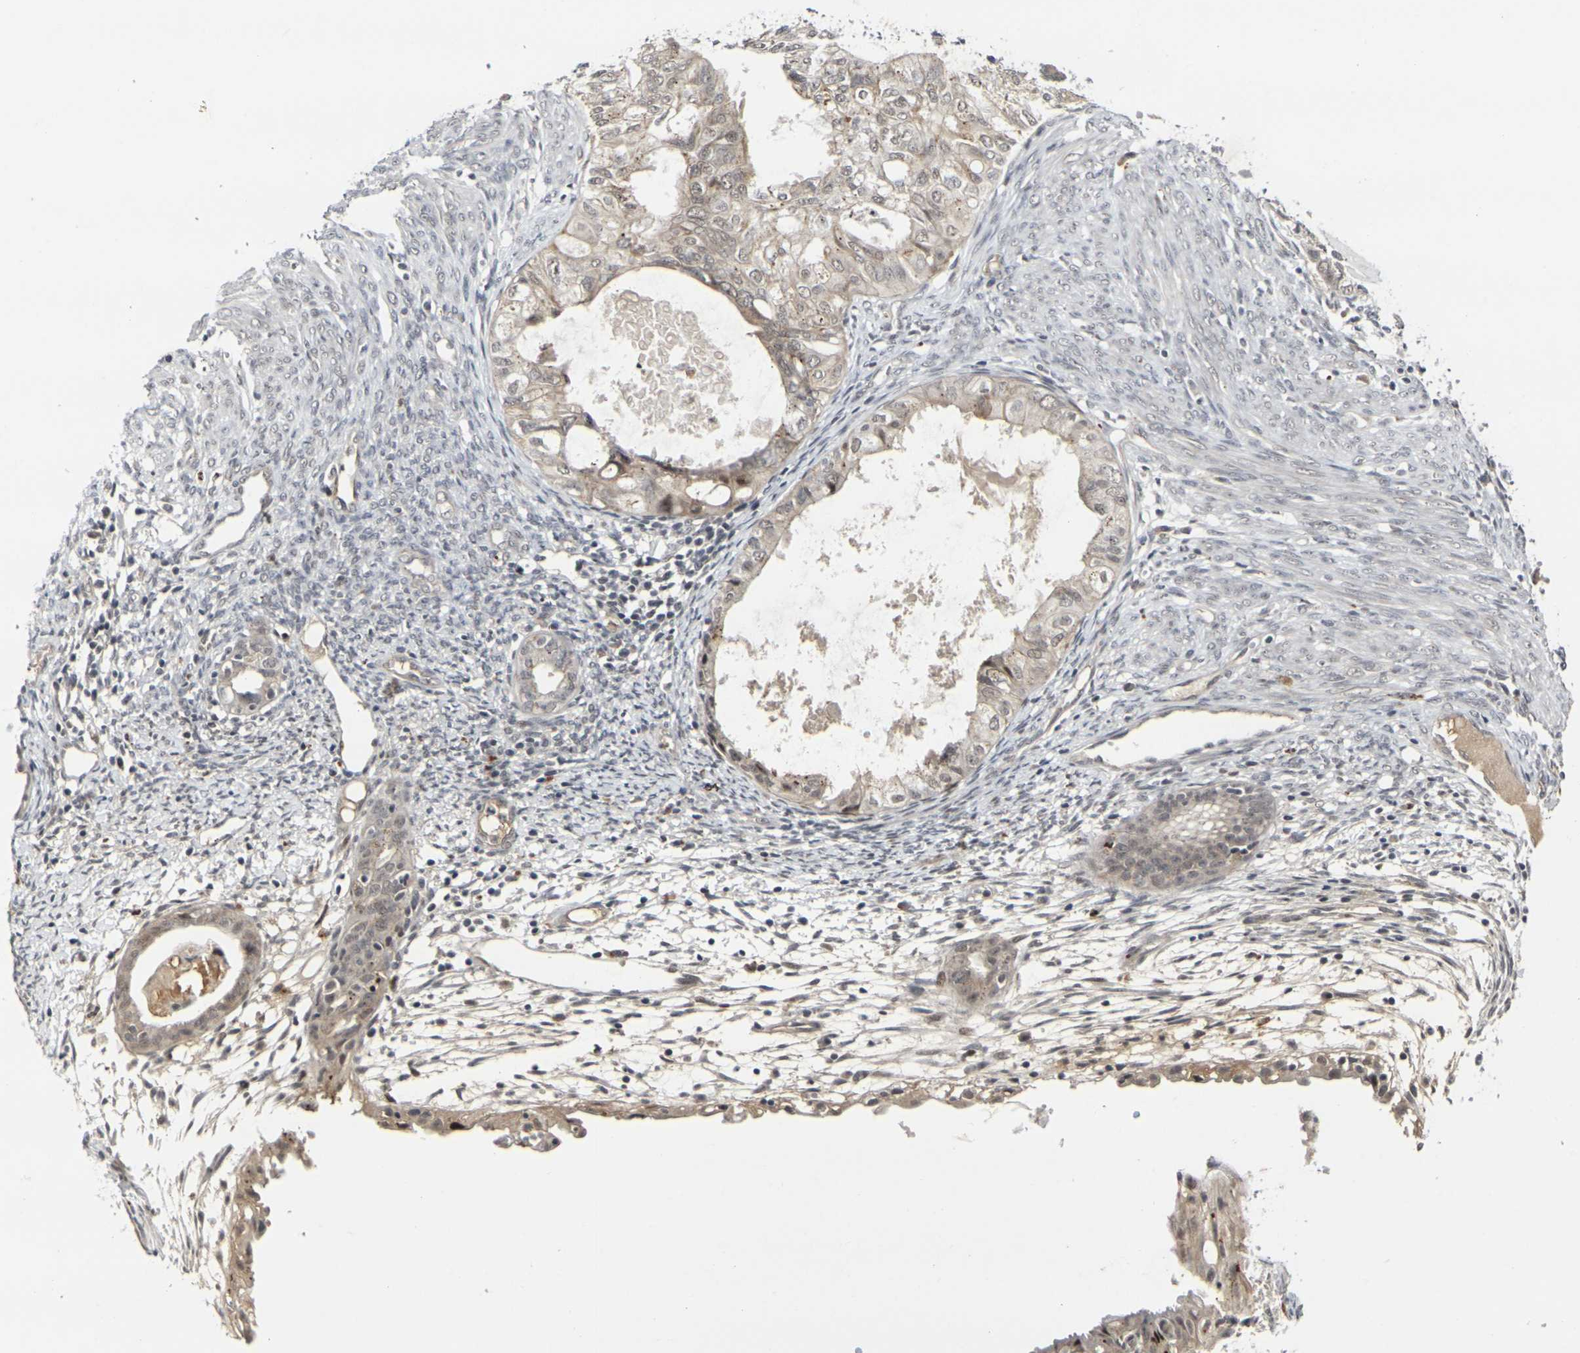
{"staining": {"intensity": "weak", "quantity": "25%-75%", "location": "cytoplasmic/membranous"}, "tissue": "cervical cancer", "cell_type": "Tumor cells", "image_type": "cancer", "snomed": [{"axis": "morphology", "description": "Normal tissue, NOS"}, {"axis": "morphology", "description": "Adenocarcinoma, NOS"}, {"axis": "topography", "description": "Cervix"}, {"axis": "topography", "description": "Endometrium"}], "caption": "There is low levels of weak cytoplasmic/membranous staining in tumor cells of cervical cancer, as demonstrated by immunohistochemical staining (brown color).", "gene": "GPR19", "patient": {"sex": "female", "age": 86}}